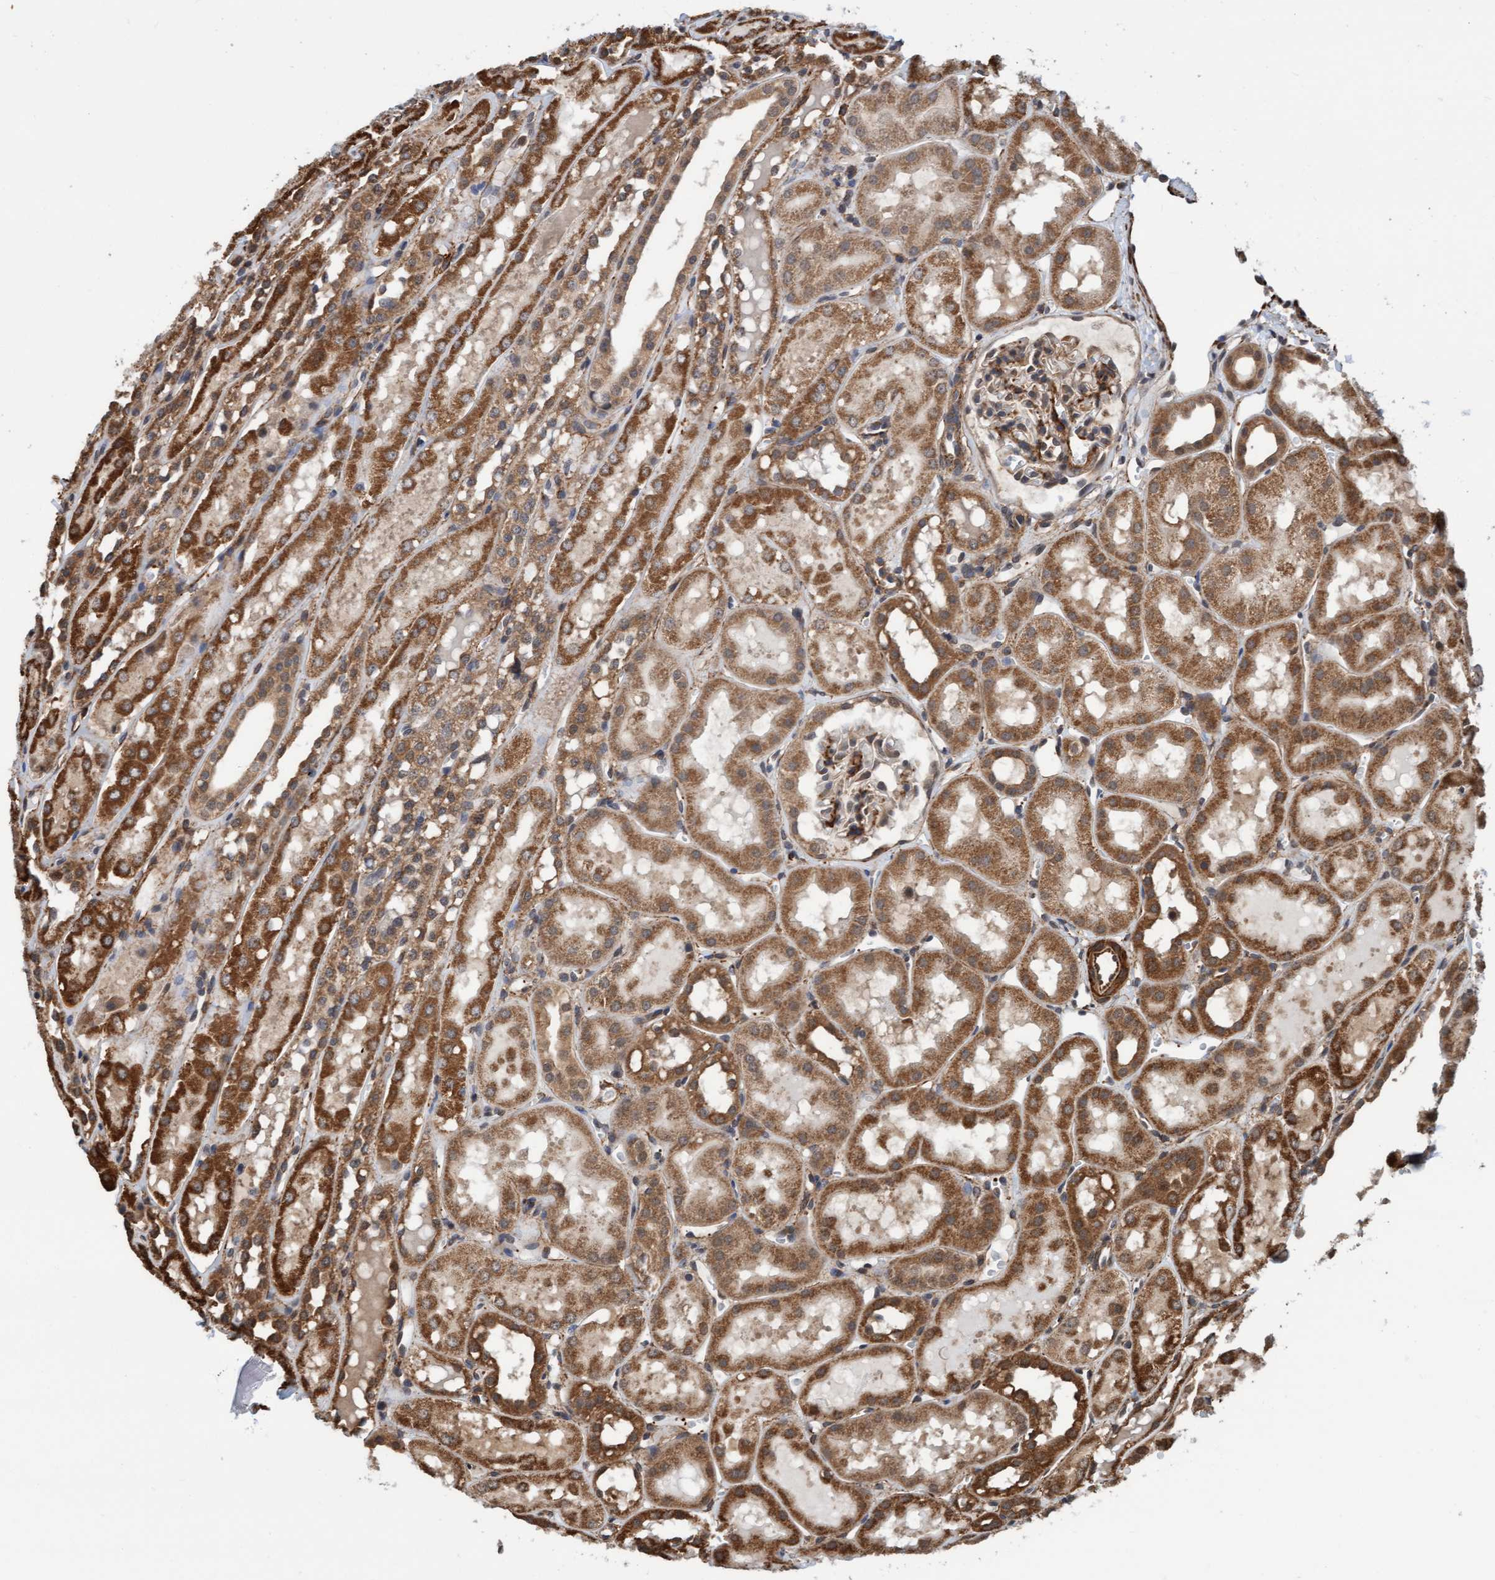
{"staining": {"intensity": "moderate", "quantity": ">75%", "location": "cytoplasmic/membranous"}, "tissue": "kidney", "cell_type": "Cells in glomeruli", "image_type": "normal", "snomed": [{"axis": "morphology", "description": "Normal tissue, NOS"}, {"axis": "topography", "description": "Kidney"}, {"axis": "topography", "description": "Urinary bladder"}], "caption": "Kidney stained with immunohistochemistry (IHC) shows moderate cytoplasmic/membranous positivity in approximately >75% of cells in glomeruli.", "gene": "STXBP4", "patient": {"sex": "male", "age": 16}}